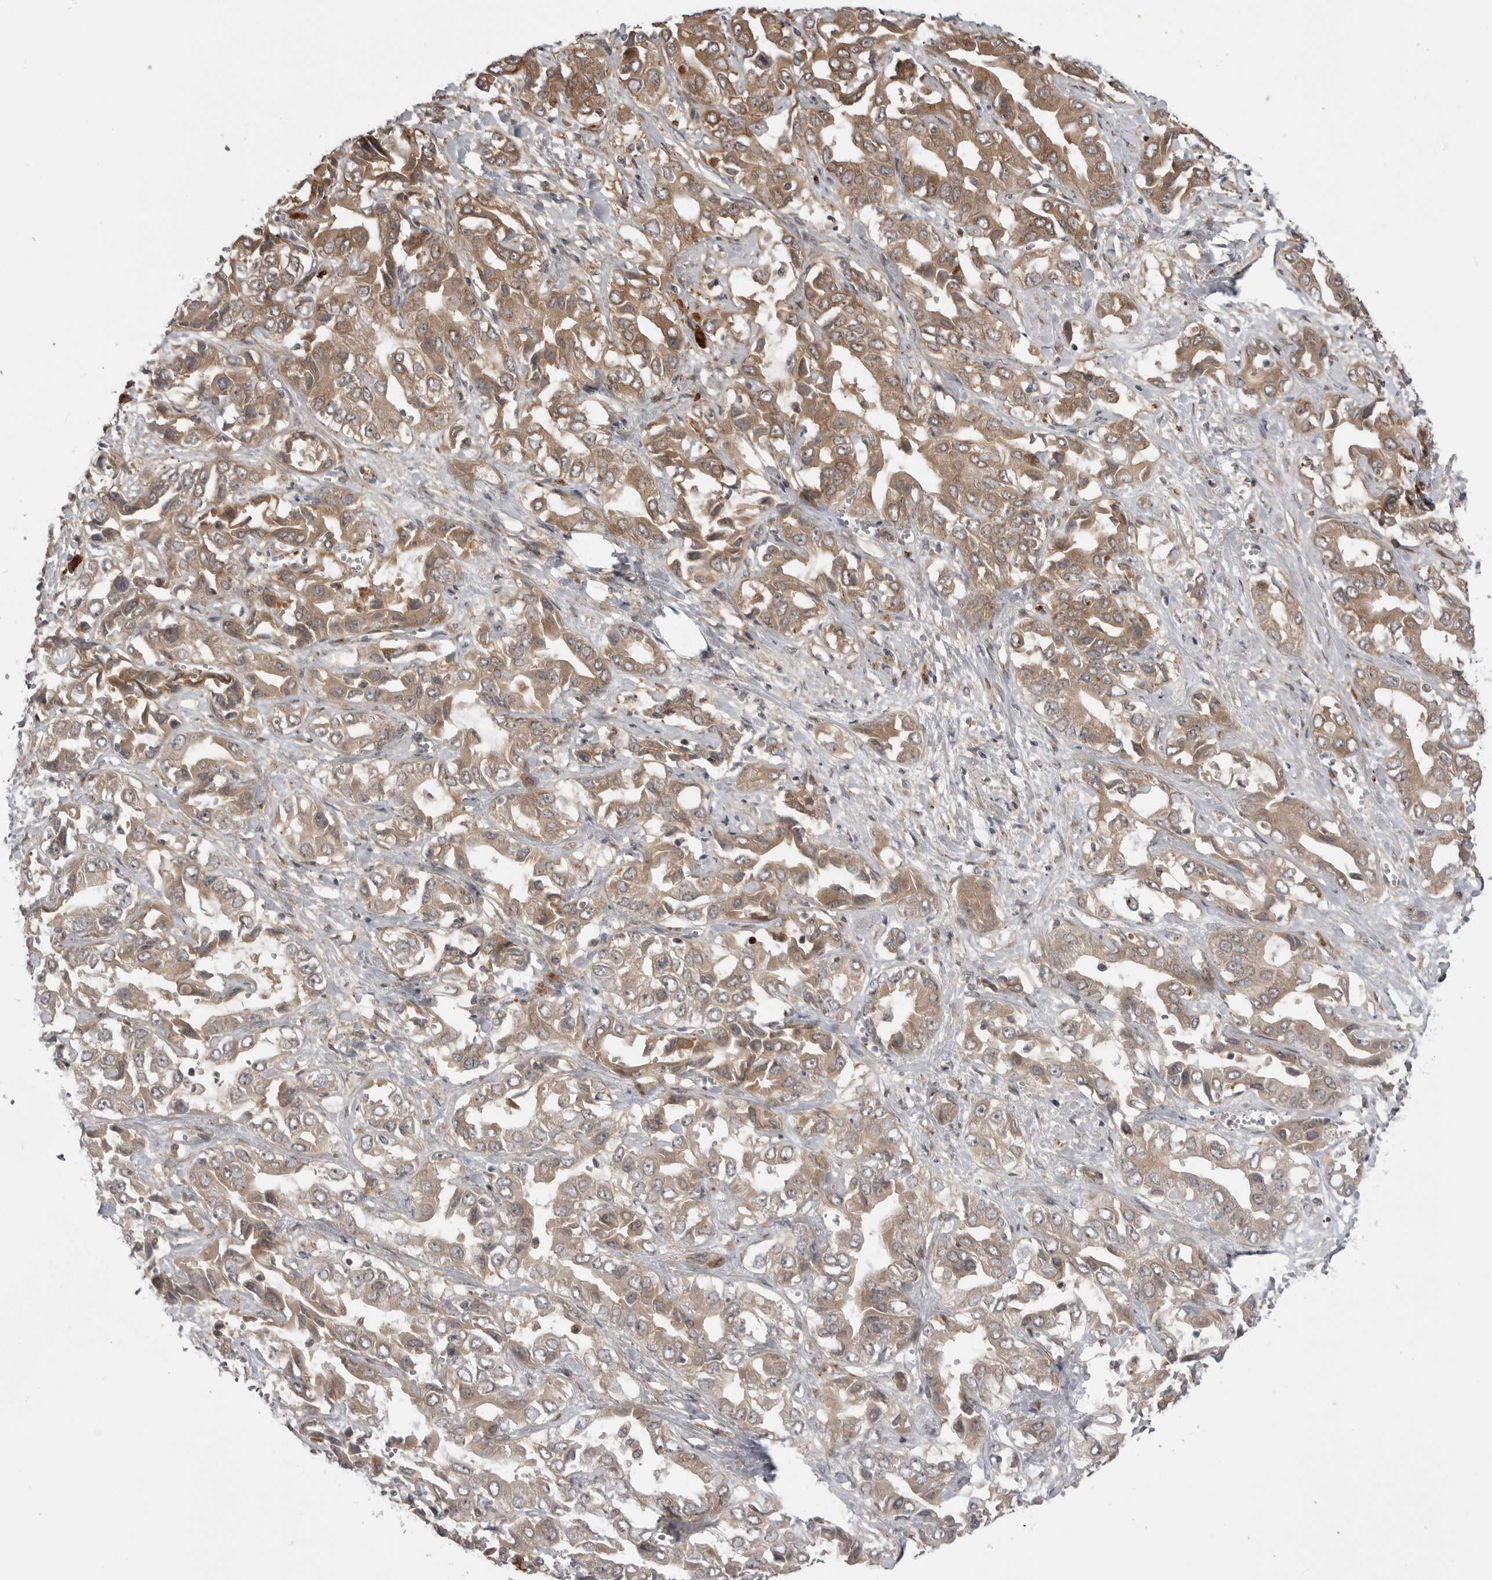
{"staining": {"intensity": "moderate", "quantity": "25%-75%", "location": "cytoplasmic/membranous"}, "tissue": "liver cancer", "cell_type": "Tumor cells", "image_type": "cancer", "snomed": [{"axis": "morphology", "description": "Cholangiocarcinoma"}, {"axis": "topography", "description": "Liver"}], "caption": "A micrograph of human liver cholangiocarcinoma stained for a protein reveals moderate cytoplasmic/membranous brown staining in tumor cells. (brown staining indicates protein expression, while blue staining denotes nuclei).", "gene": "LRRC45", "patient": {"sex": "female", "age": 52}}